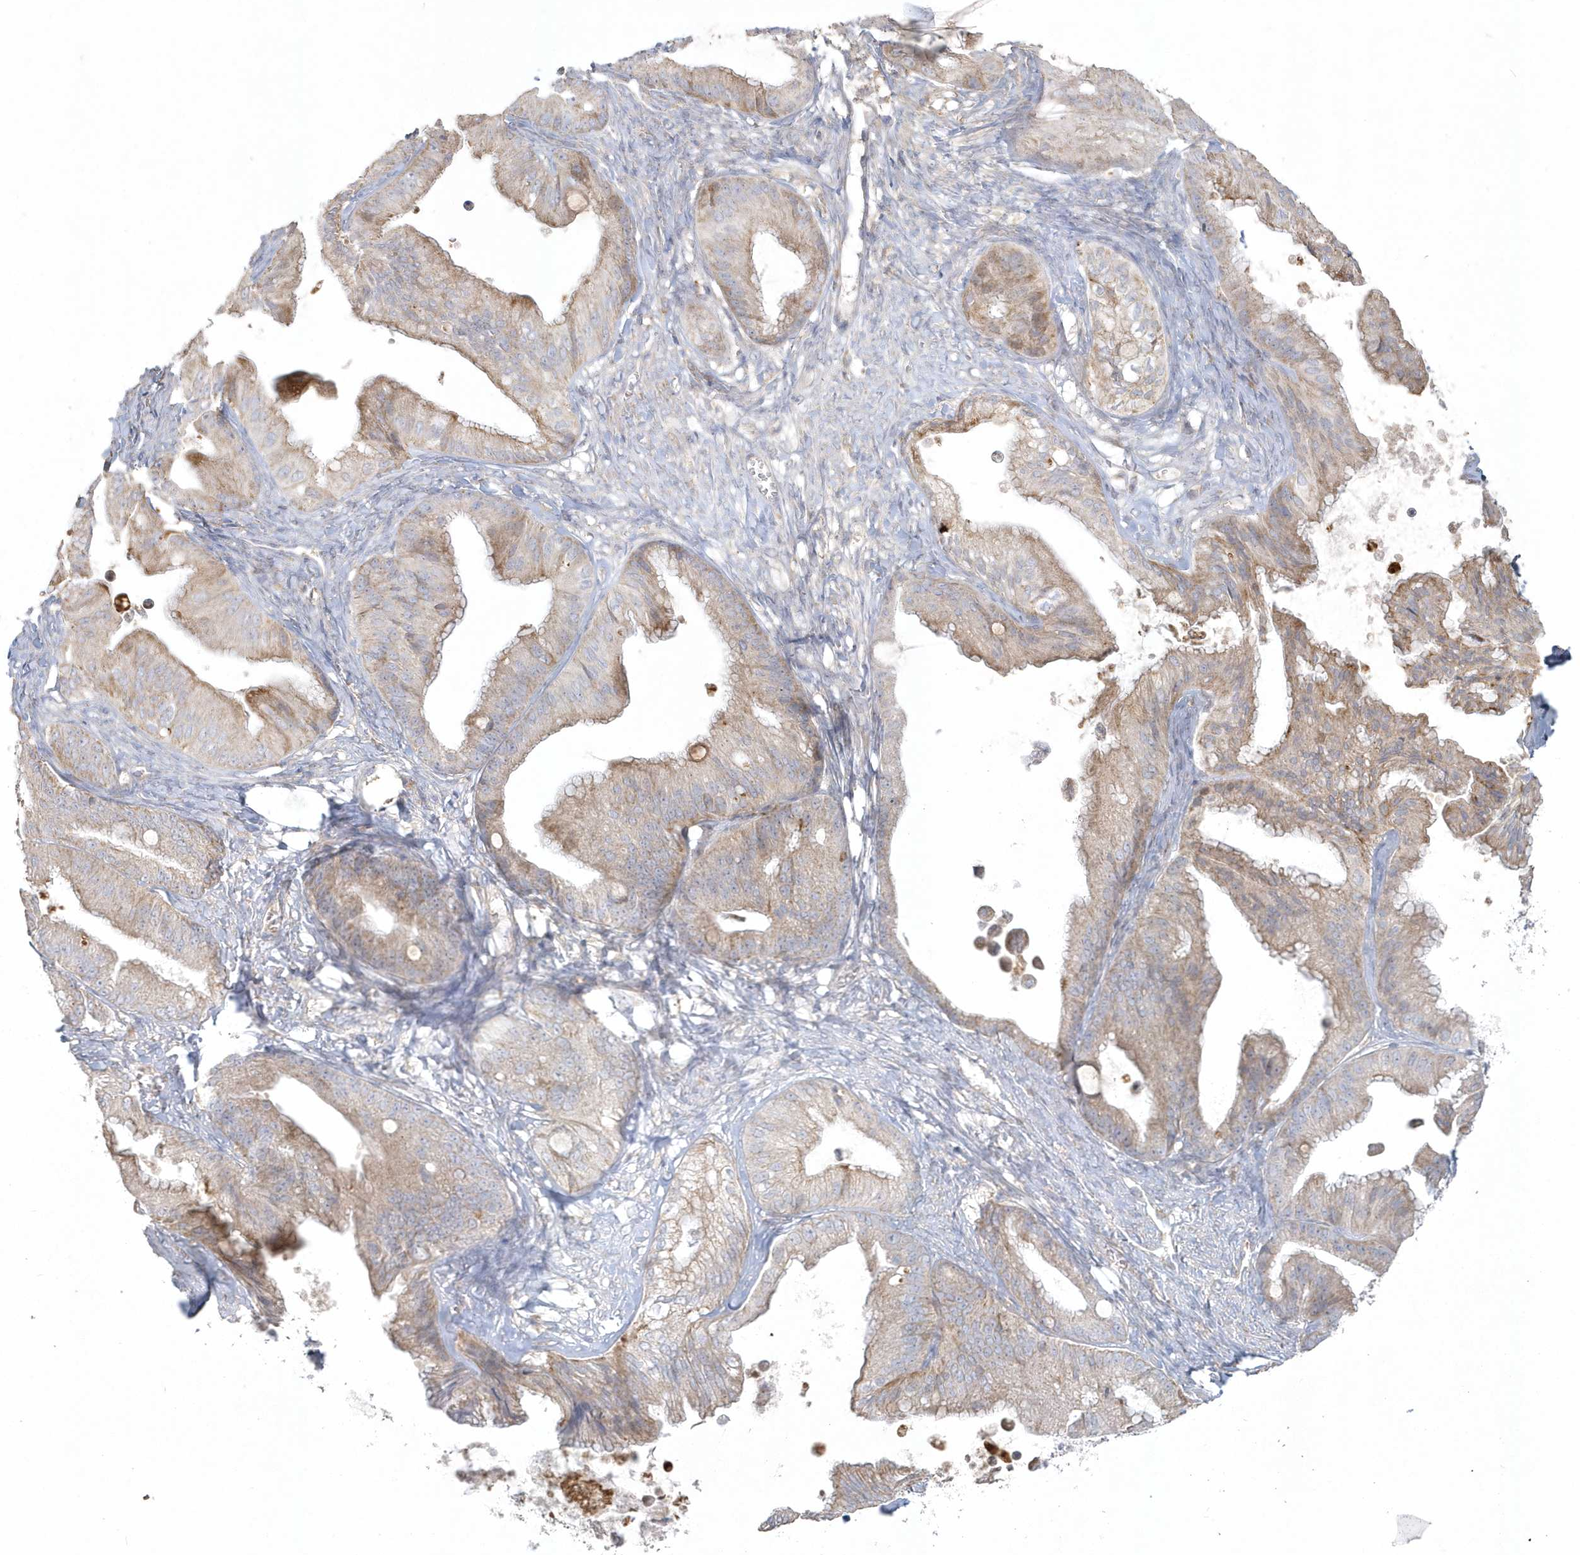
{"staining": {"intensity": "moderate", "quantity": "<25%", "location": "cytoplasmic/membranous"}, "tissue": "ovarian cancer", "cell_type": "Tumor cells", "image_type": "cancer", "snomed": [{"axis": "morphology", "description": "Cystadenocarcinoma, mucinous, NOS"}, {"axis": "topography", "description": "Ovary"}], "caption": "The histopathology image shows staining of ovarian mucinous cystadenocarcinoma, revealing moderate cytoplasmic/membranous protein expression (brown color) within tumor cells.", "gene": "BLTP3A", "patient": {"sex": "female", "age": 71}}